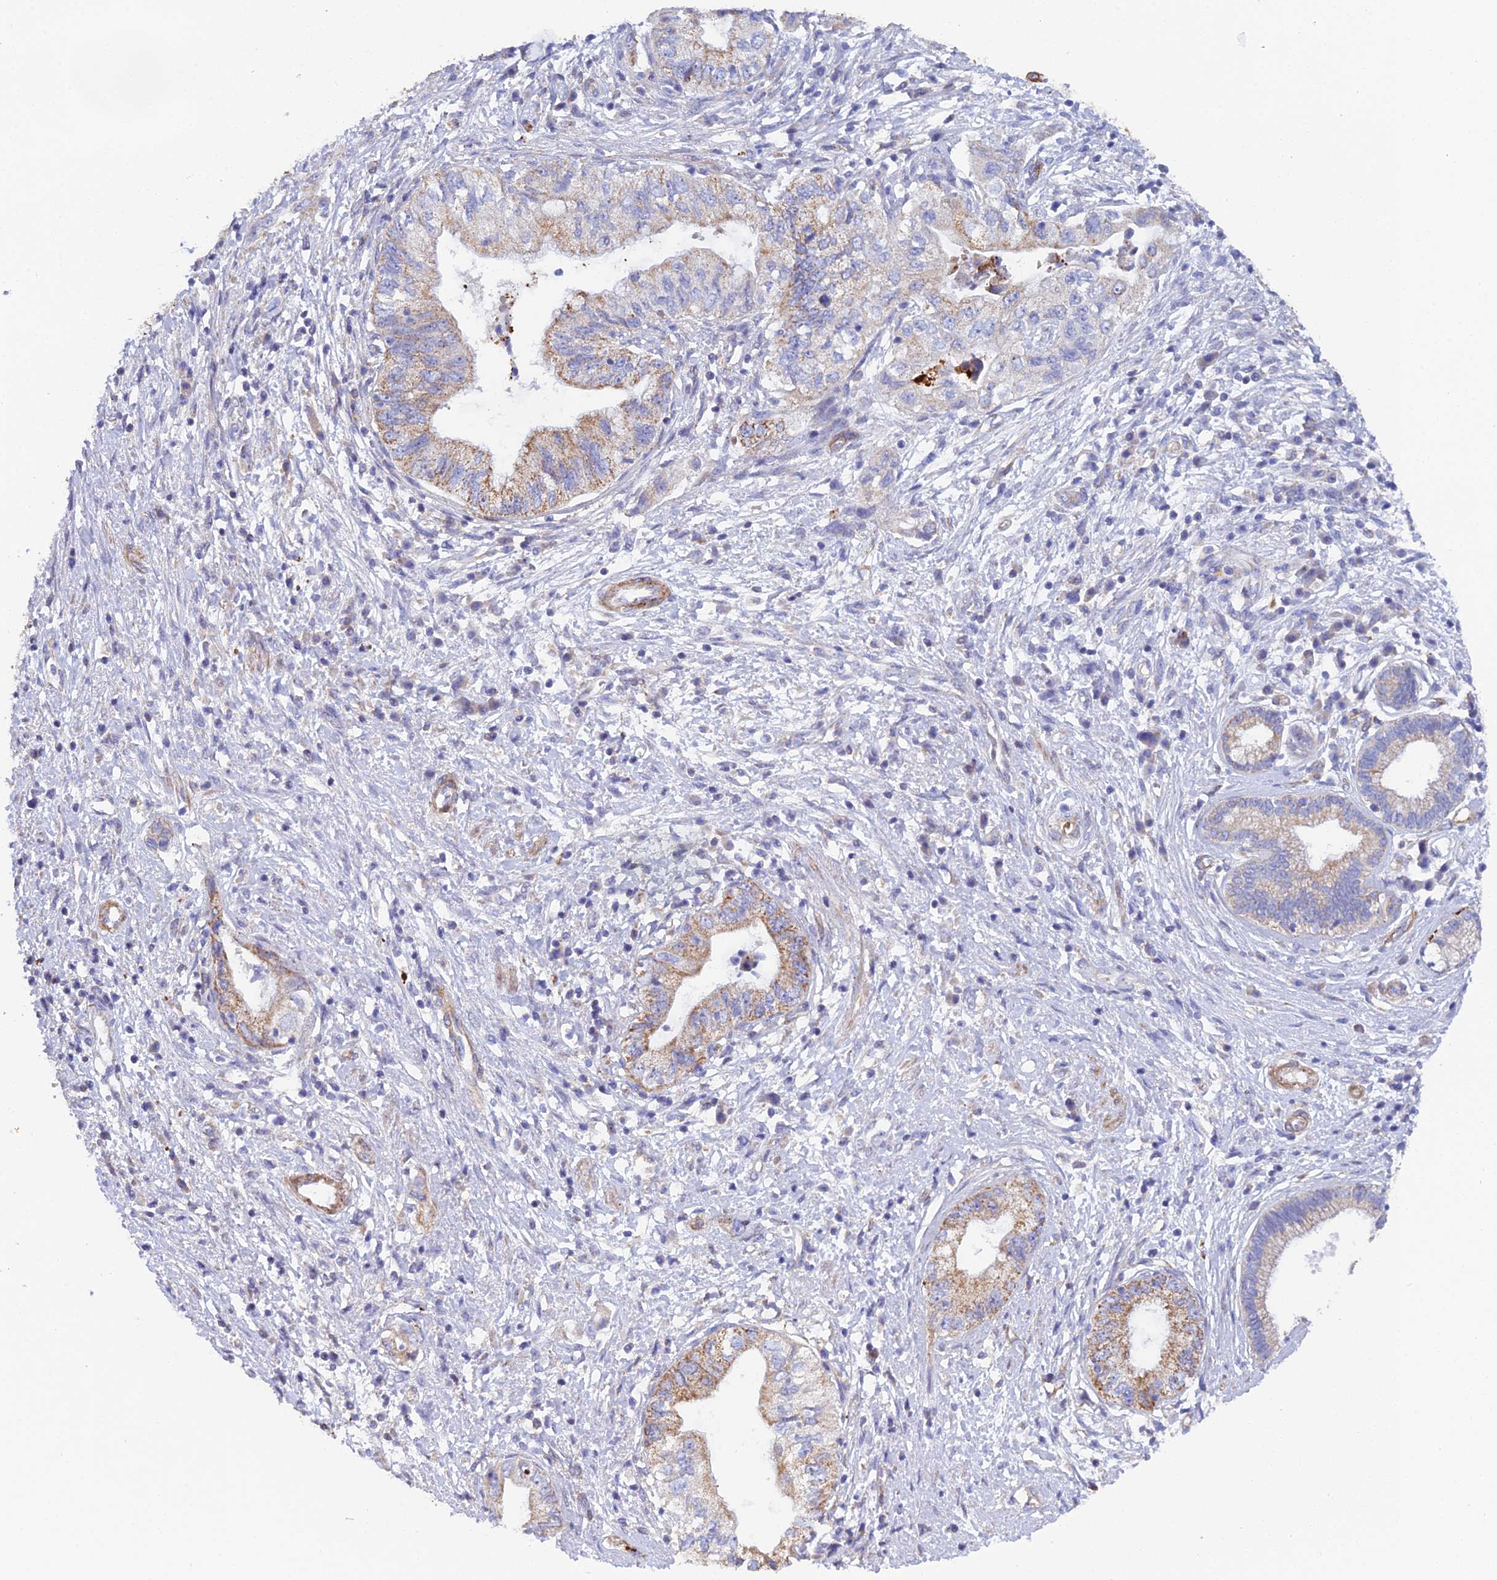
{"staining": {"intensity": "moderate", "quantity": "25%-75%", "location": "cytoplasmic/membranous"}, "tissue": "pancreatic cancer", "cell_type": "Tumor cells", "image_type": "cancer", "snomed": [{"axis": "morphology", "description": "Adenocarcinoma, NOS"}, {"axis": "topography", "description": "Pancreas"}], "caption": "IHC of pancreatic cancer displays medium levels of moderate cytoplasmic/membranous staining in approximately 25%-75% of tumor cells.", "gene": "CSPG4", "patient": {"sex": "female", "age": 73}}